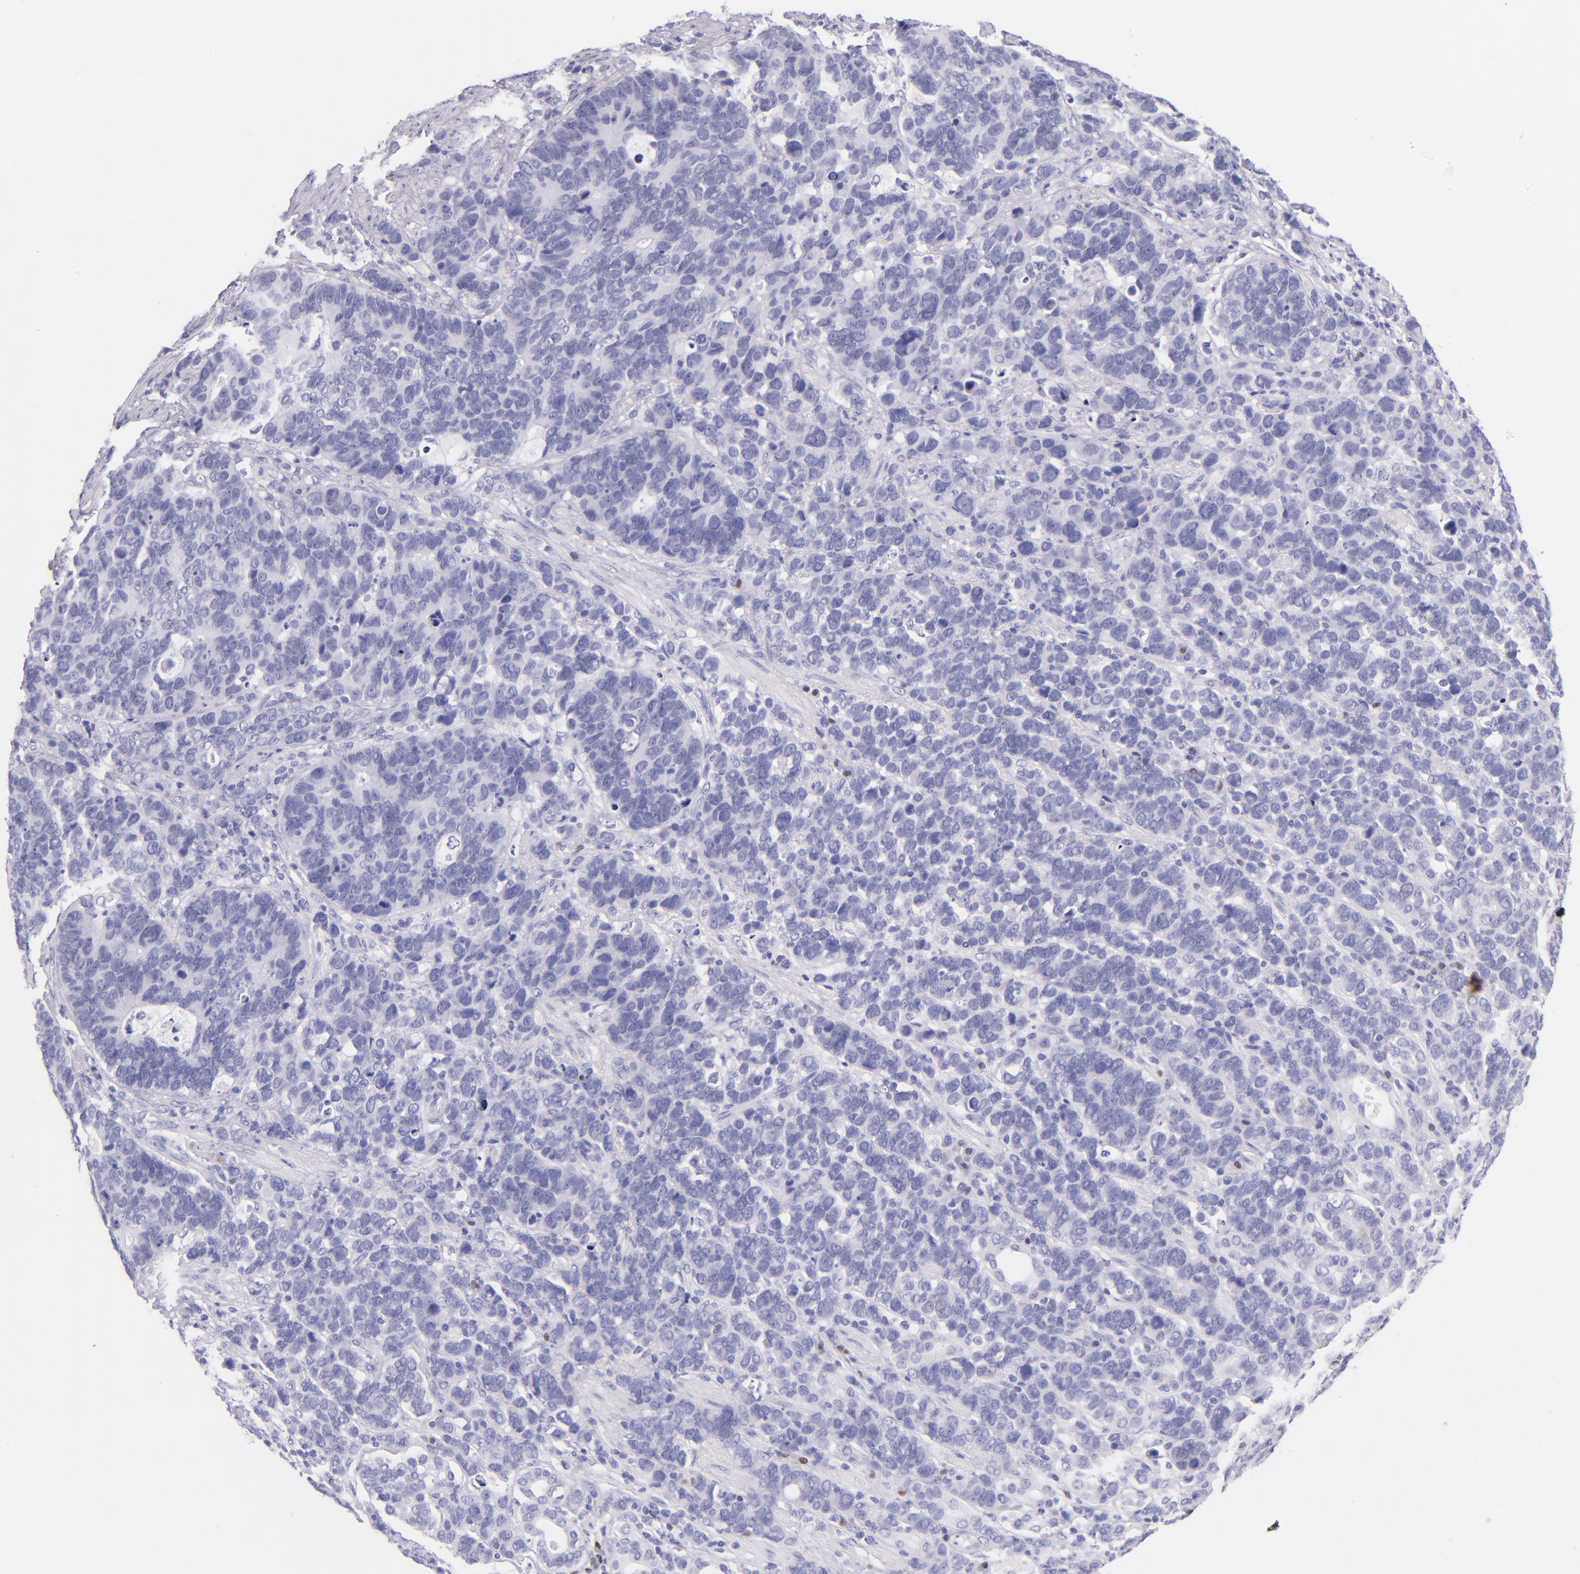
{"staining": {"intensity": "negative", "quantity": "none", "location": "none"}, "tissue": "stomach cancer", "cell_type": "Tumor cells", "image_type": "cancer", "snomed": [{"axis": "morphology", "description": "Adenocarcinoma, NOS"}, {"axis": "topography", "description": "Stomach, upper"}], "caption": "This is a histopathology image of immunohistochemistry staining of stomach cancer (adenocarcinoma), which shows no staining in tumor cells. (Immunohistochemistry (ihc), brightfield microscopy, high magnification).", "gene": "IRF4", "patient": {"sex": "male", "age": 71}}